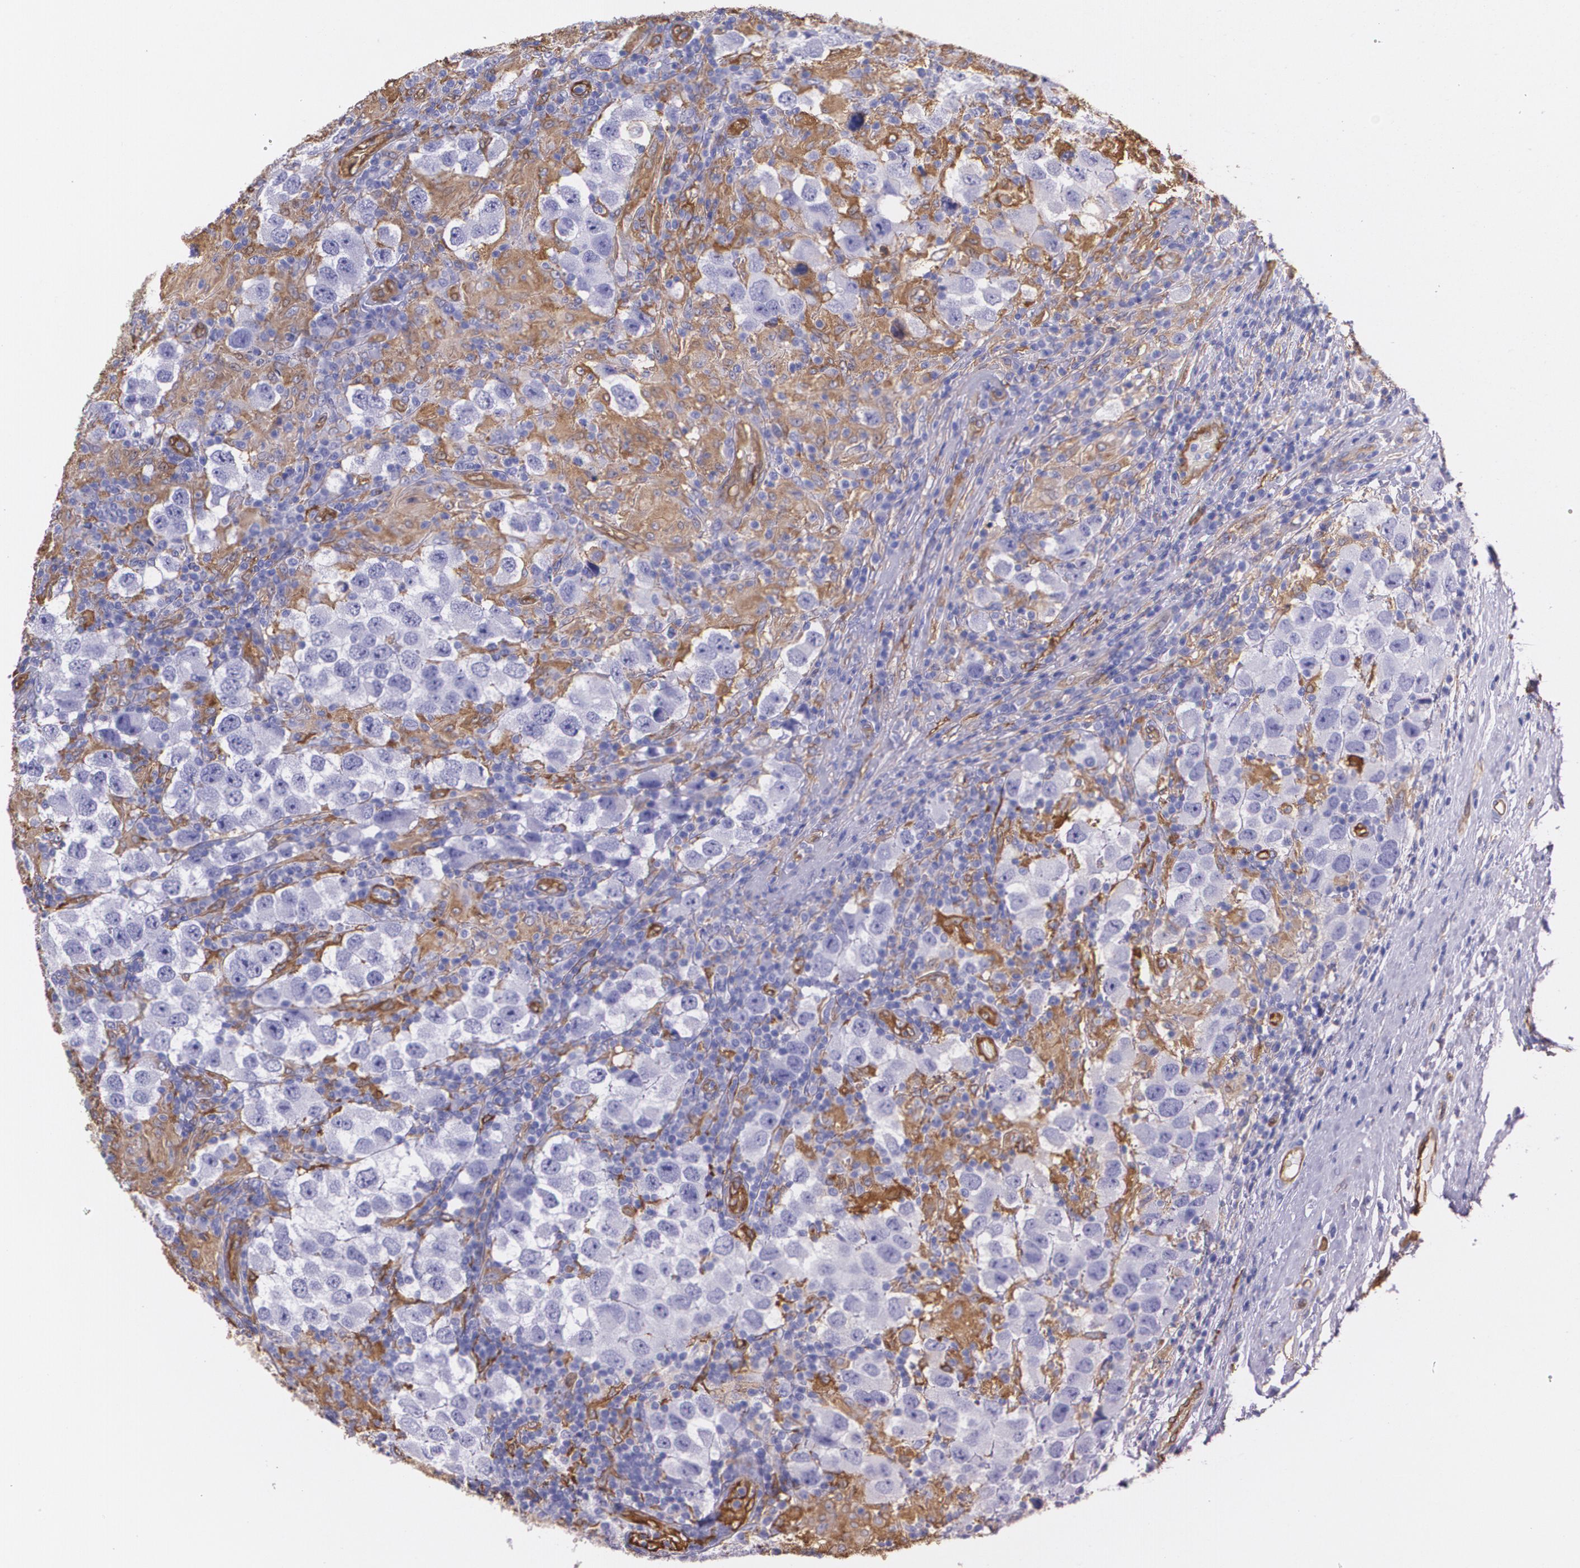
{"staining": {"intensity": "negative", "quantity": "none", "location": "none"}, "tissue": "testis cancer", "cell_type": "Tumor cells", "image_type": "cancer", "snomed": [{"axis": "morphology", "description": "Carcinoma, Embryonal, NOS"}, {"axis": "topography", "description": "Testis"}], "caption": "IHC of testis cancer exhibits no expression in tumor cells.", "gene": "MMP2", "patient": {"sex": "male", "age": 21}}